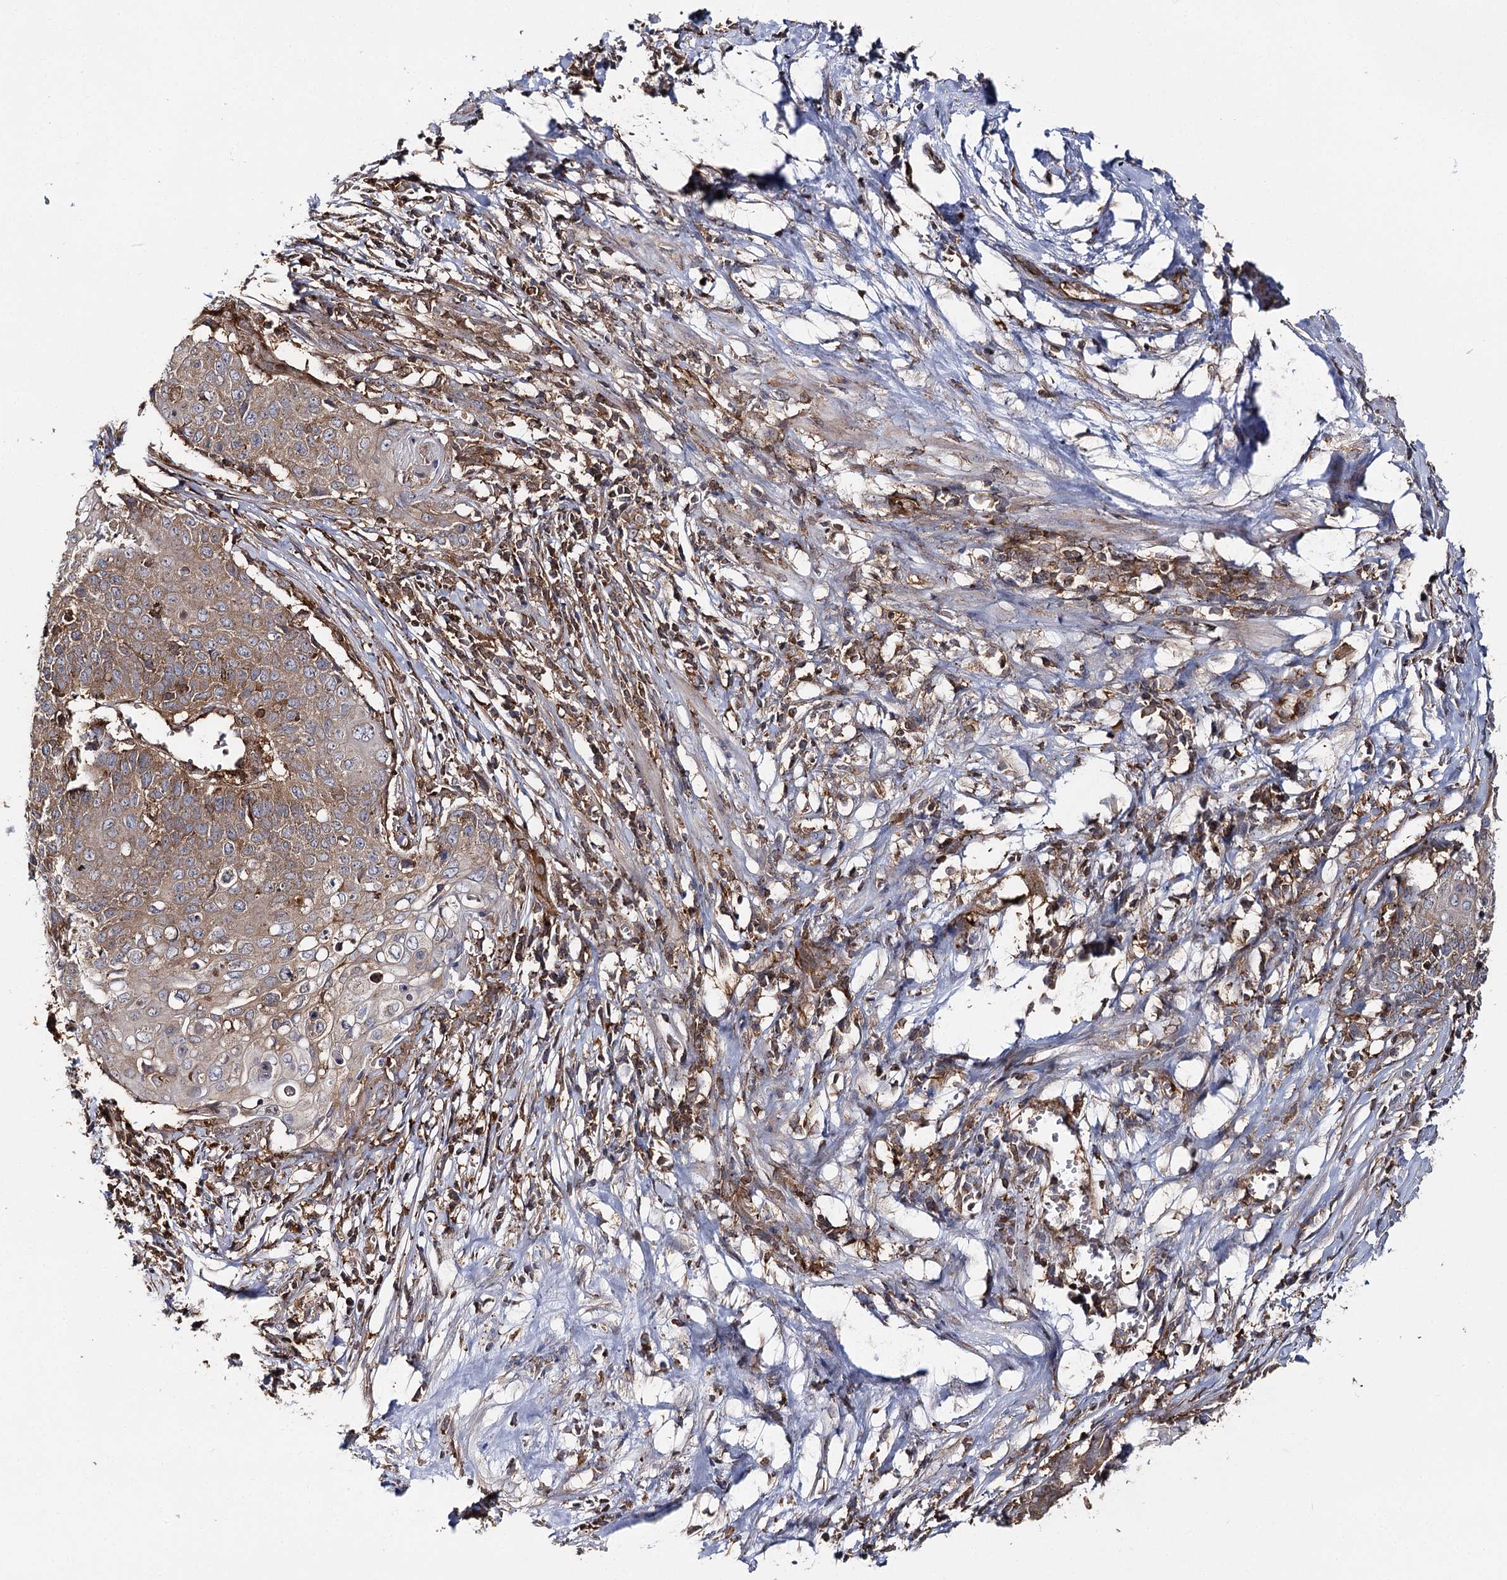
{"staining": {"intensity": "weak", "quantity": ">75%", "location": "cytoplasmic/membranous"}, "tissue": "cervical cancer", "cell_type": "Tumor cells", "image_type": "cancer", "snomed": [{"axis": "morphology", "description": "Squamous cell carcinoma, NOS"}, {"axis": "topography", "description": "Cervix"}], "caption": "Squamous cell carcinoma (cervical) stained for a protein demonstrates weak cytoplasmic/membranous positivity in tumor cells. The protein of interest is stained brown, and the nuclei are stained in blue (DAB IHC with brightfield microscopy, high magnification).", "gene": "SEC24B", "patient": {"sex": "female", "age": 39}}